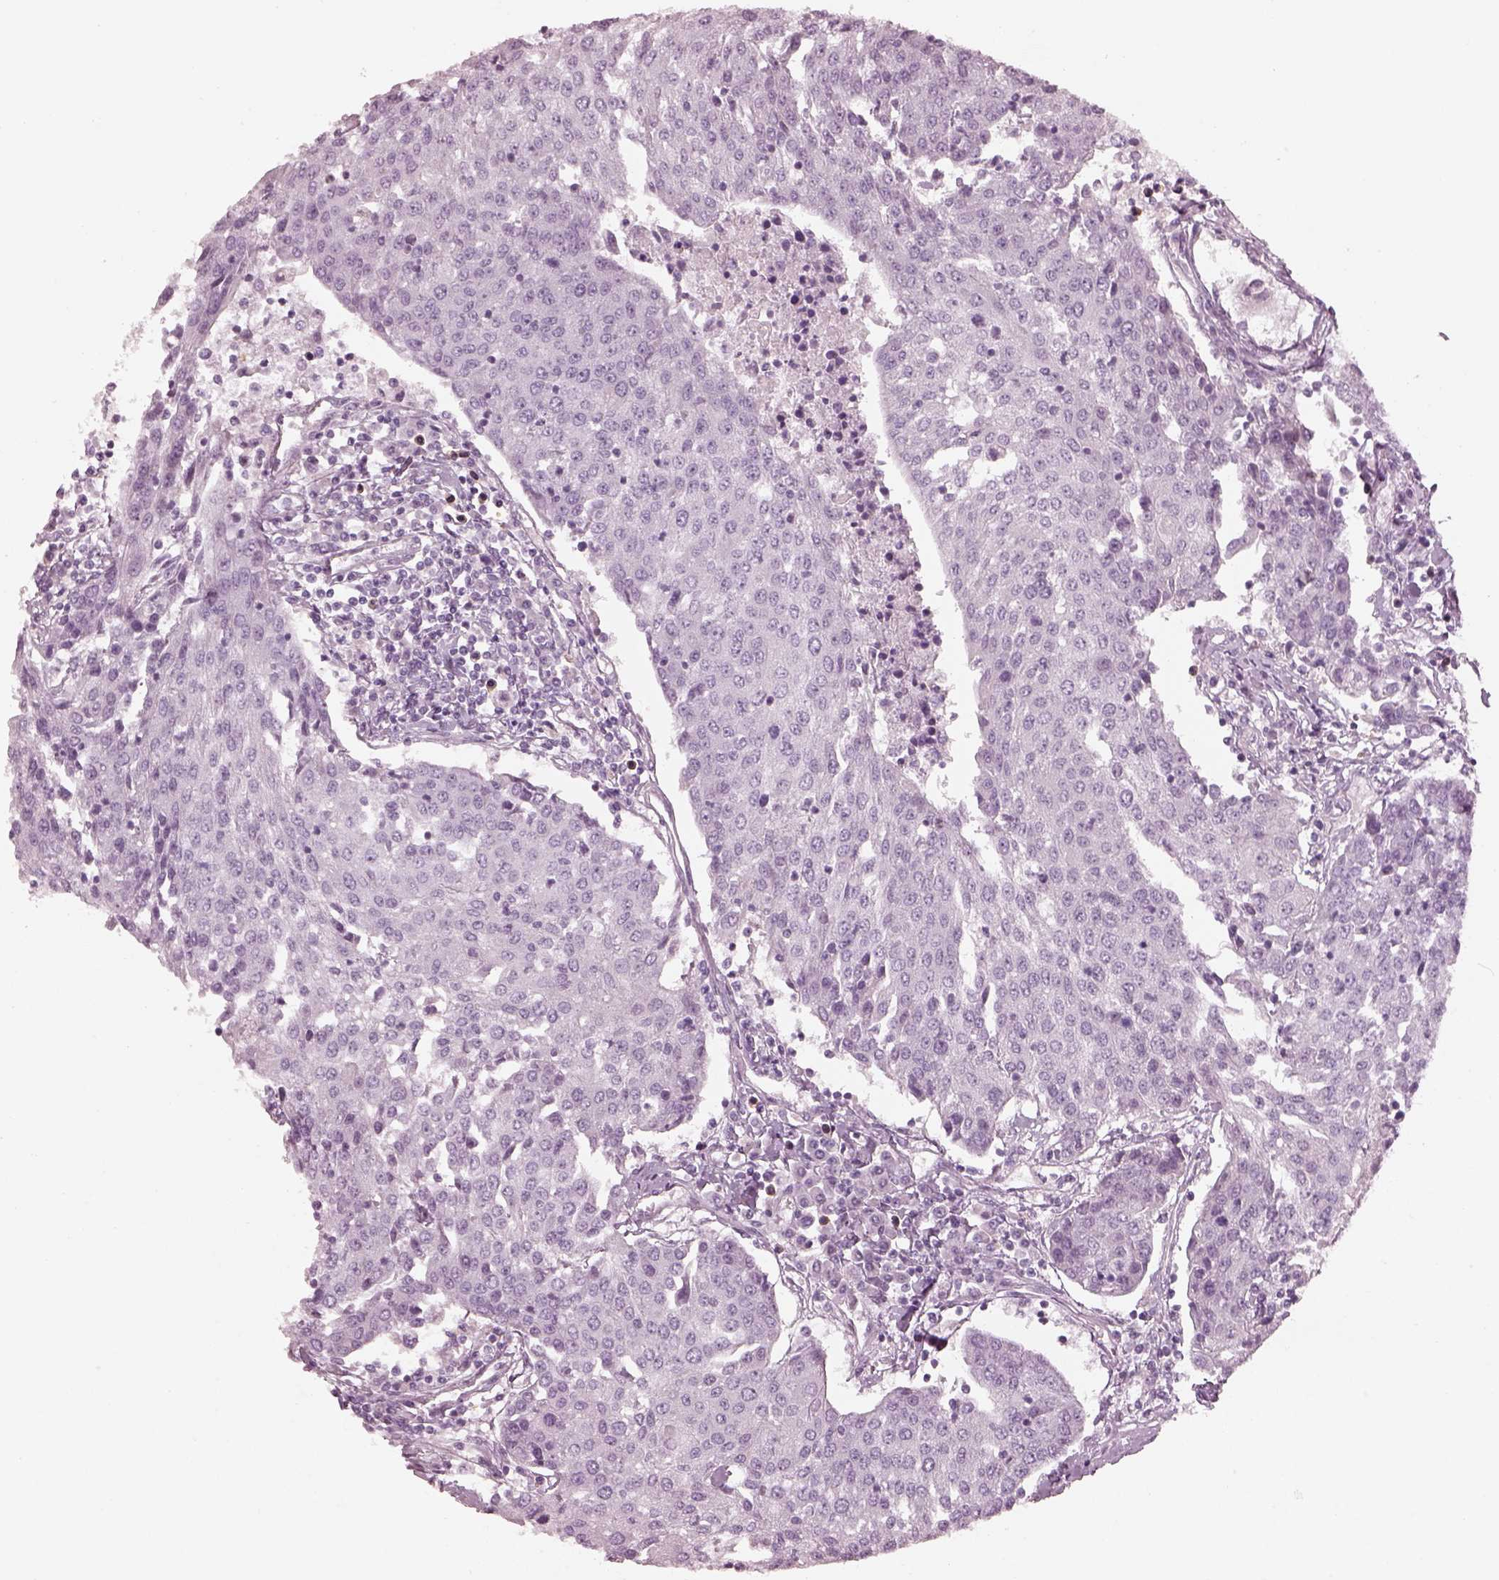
{"staining": {"intensity": "negative", "quantity": "none", "location": "none"}, "tissue": "urothelial cancer", "cell_type": "Tumor cells", "image_type": "cancer", "snomed": [{"axis": "morphology", "description": "Urothelial carcinoma, High grade"}, {"axis": "topography", "description": "Urinary bladder"}], "caption": "A high-resolution histopathology image shows immunohistochemistry (IHC) staining of urothelial cancer, which demonstrates no significant expression in tumor cells.", "gene": "RSPH9", "patient": {"sex": "female", "age": 85}}